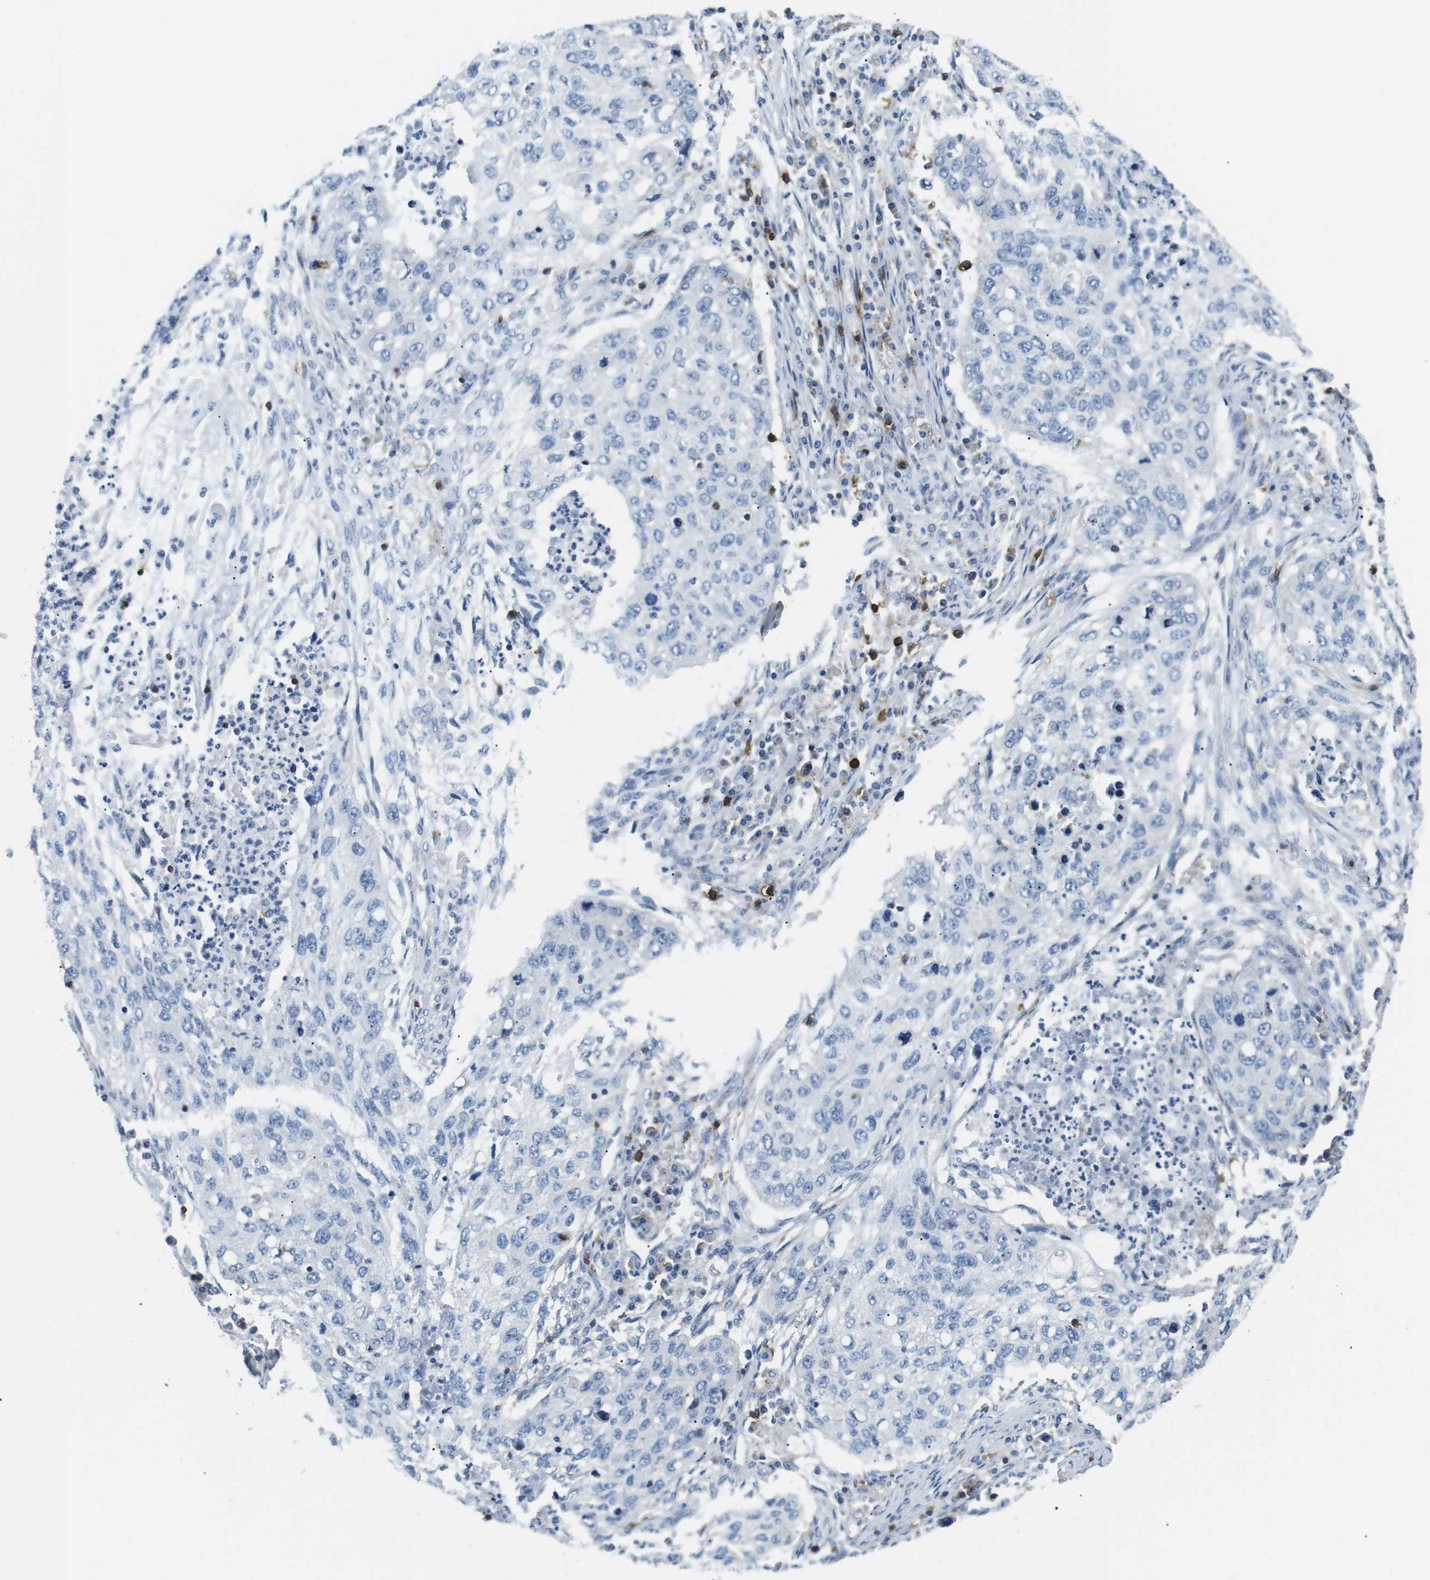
{"staining": {"intensity": "negative", "quantity": "none", "location": "none"}, "tissue": "lung cancer", "cell_type": "Tumor cells", "image_type": "cancer", "snomed": [{"axis": "morphology", "description": "Squamous cell carcinoma, NOS"}, {"axis": "topography", "description": "Lung"}], "caption": "Lung cancer was stained to show a protein in brown. There is no significant positivity in tumor cells.", "gene": "CD6", "patient": {"sex": "female", "age": 63}}